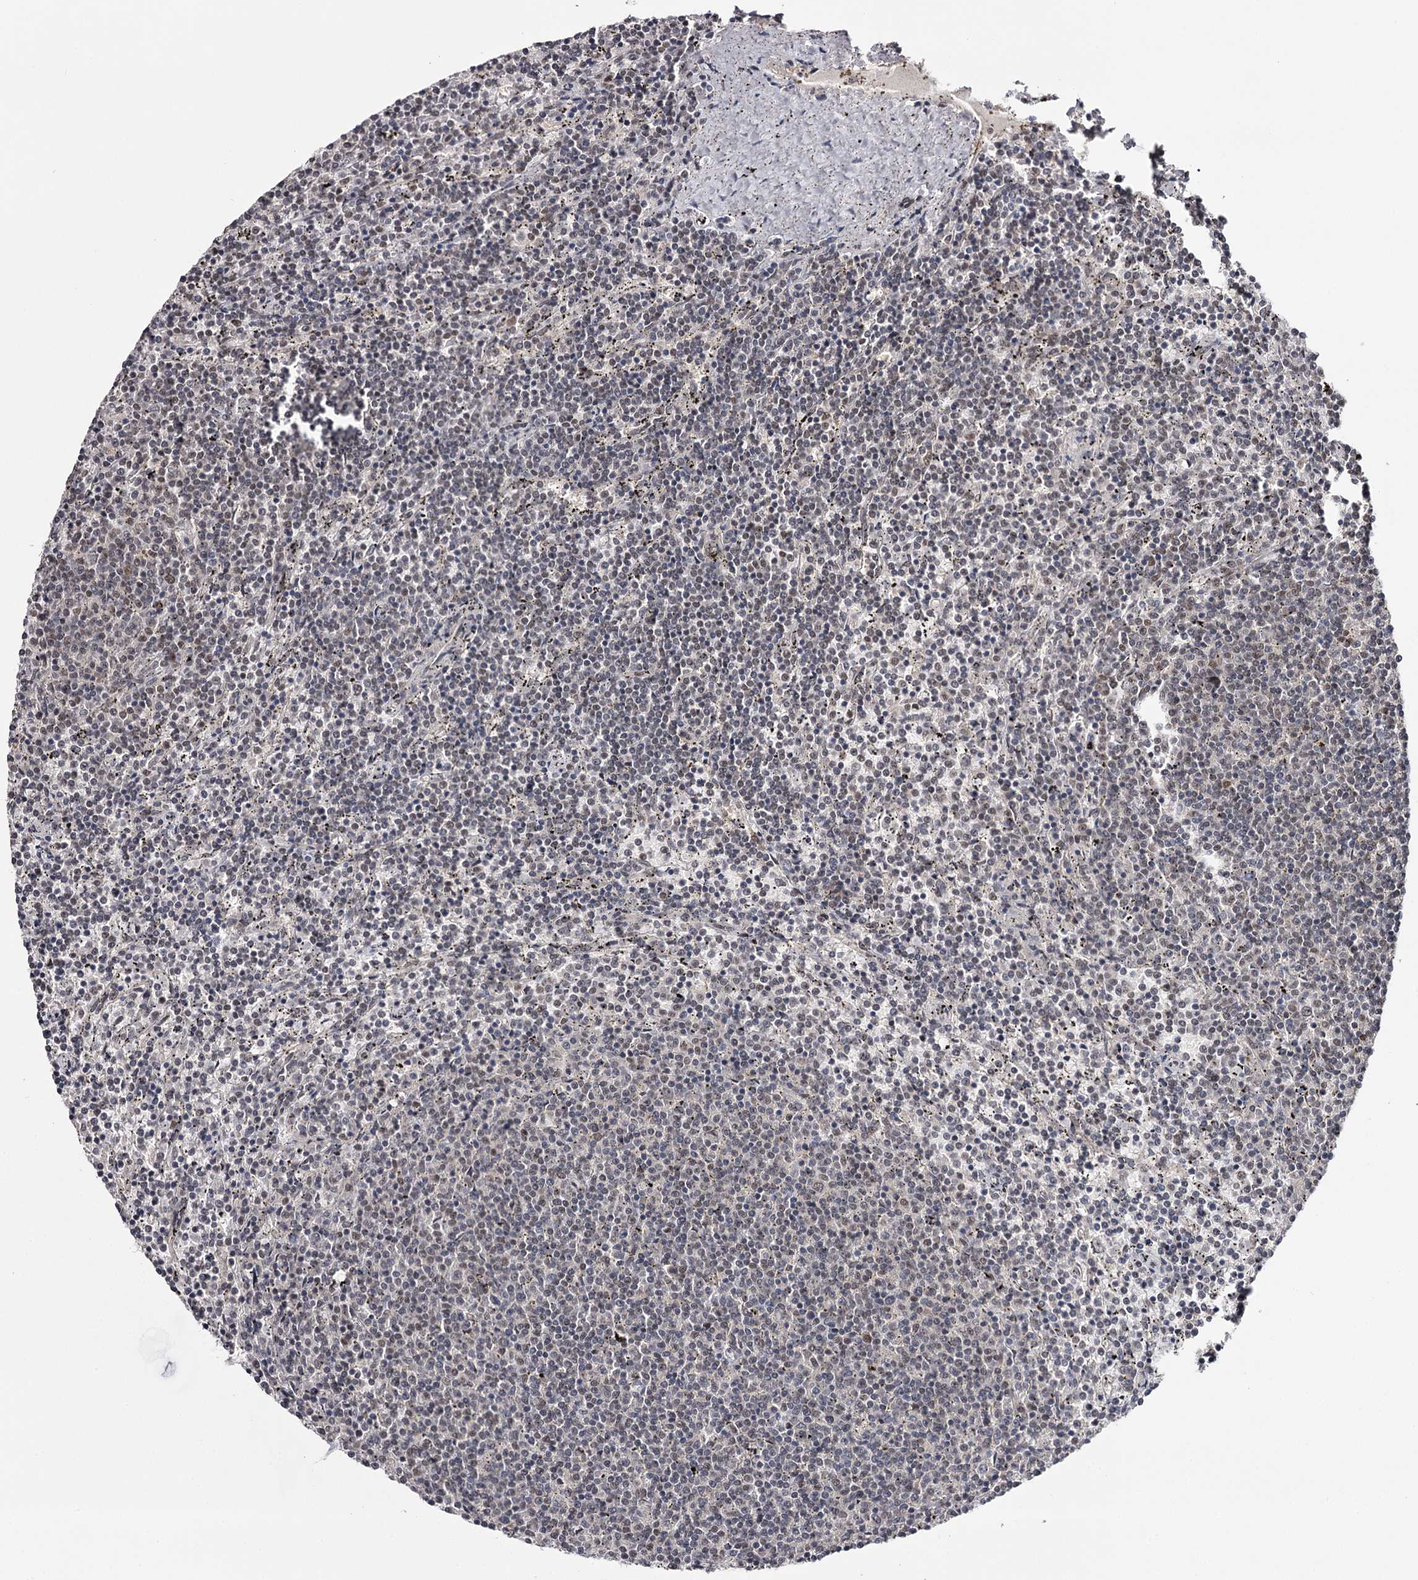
{"staining": {"intensity": "negative", "quantity": "none", "location": "none"}, "tissue": "lymphoma", "cell_type": "Tumor cells", "image_type": "cancer", "snomed": [{"axis": "morphology", "description": "Malignant lymphoma, non-Hodgkin's type, Low grade"}, {"axis": "topography", "description": "Spleen"}], "caption": "Immunohistochemistry histopathology image of human malignant lymphoma, non-Hodgkin's type (low-grade) stained for a protein (brown), which shows no positivity in tumor cells.", "gene": "TTC33", "patient": {"sex": "female", "age": 50}}